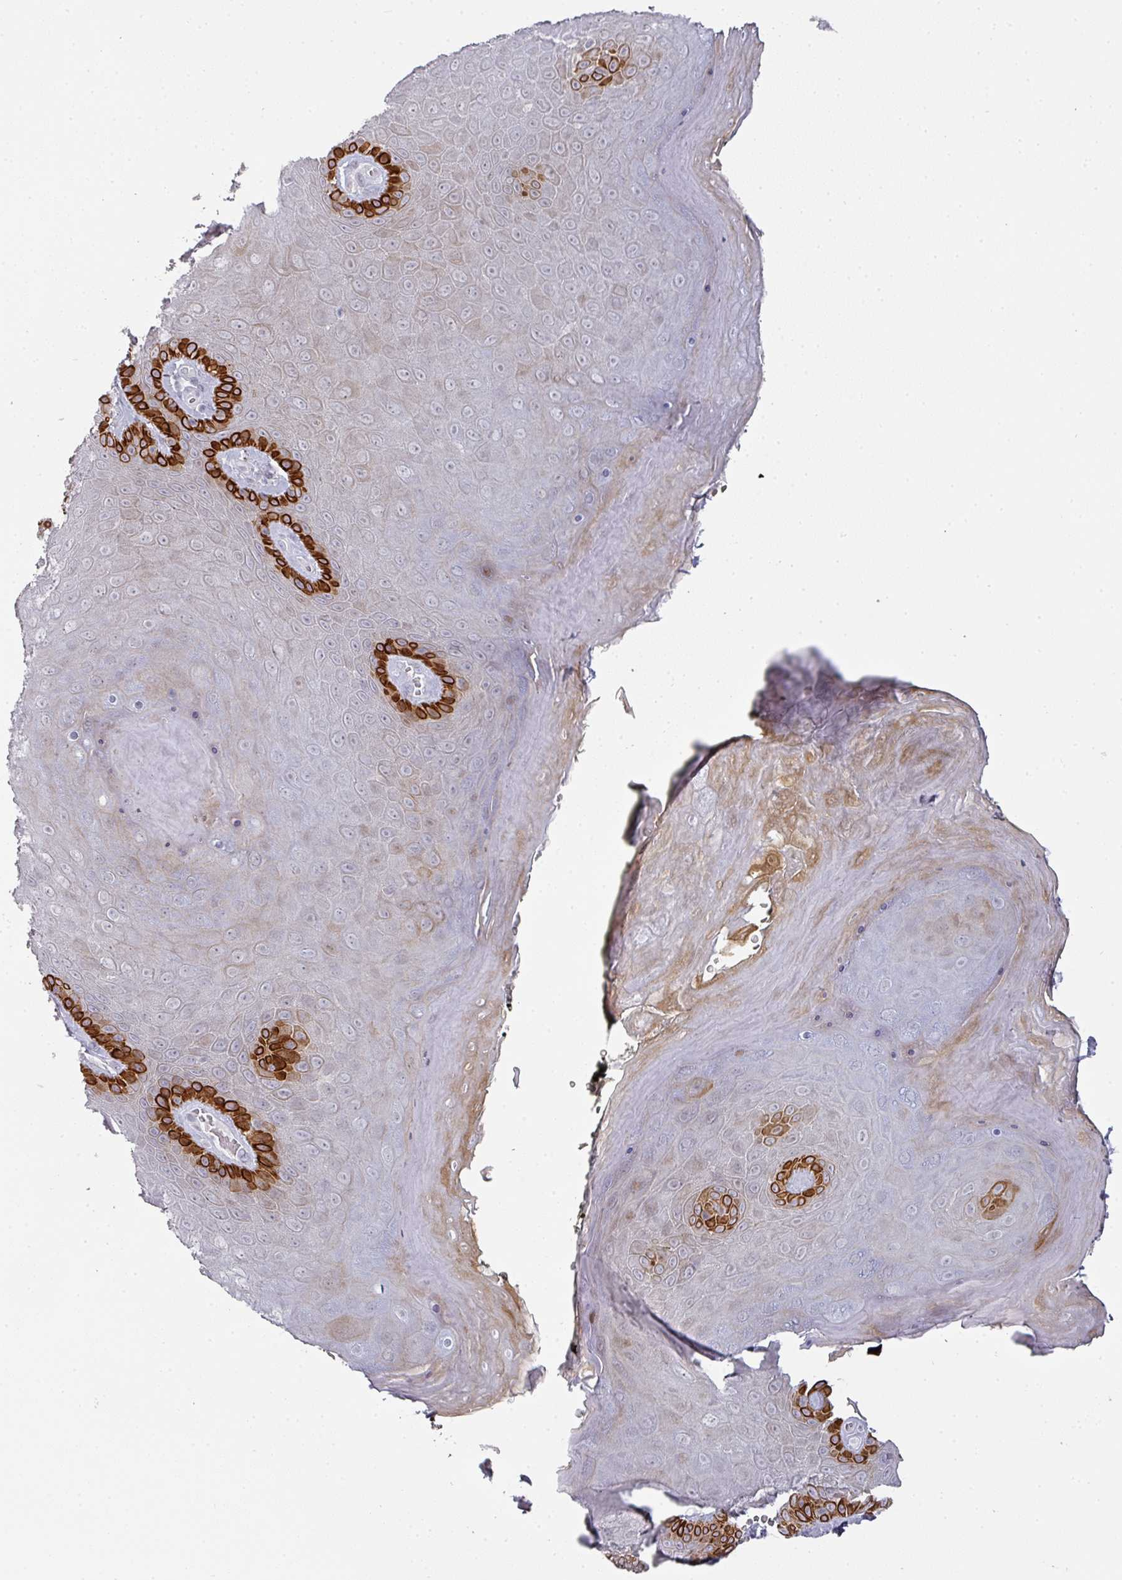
{"staining": {"intensity": "strong", "quantity": "25%-75%", "location": "cytoplasmic/membranous"}, "tissue": "skin", "cell_type": "Epidermal cells", "image_type": "normal", "snomed": [{"axis": "morphology", "description": "Normal tissue, NOS"}, {"axis": "topography", "description": "Anal"}, {"axis": "topography", "description": "Peripheral nerve tissue"}], "caption": "Epidermal cells show strong cytoplasmic/membranous expression in about 25%-75% of cells in benign skin.", "gene": "GTF2H3", "patient": {"sex": "male", "age": 53}}